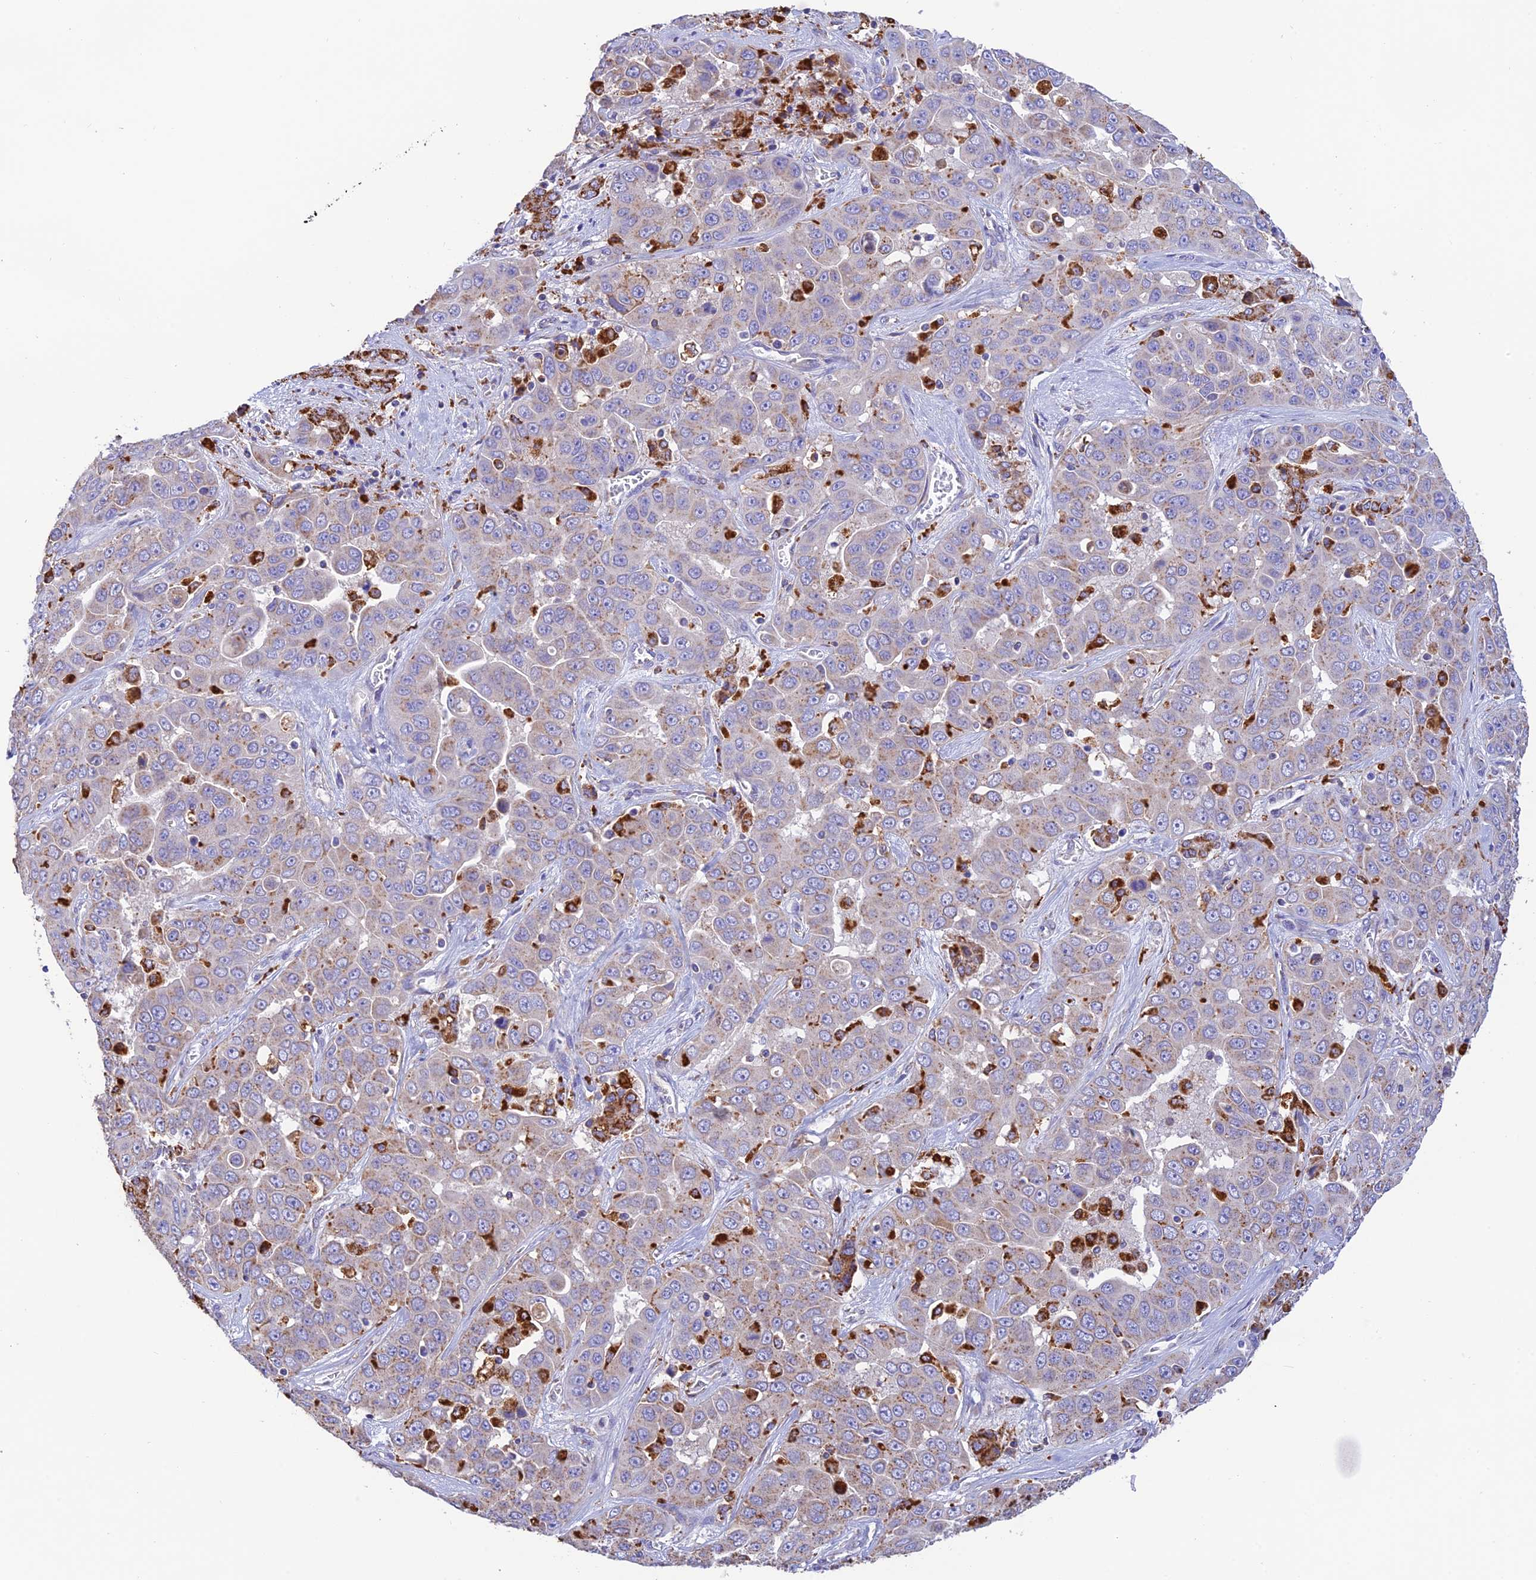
{"staining": {"intensity": "weak", "quantity": "25%-75%", "location": "cytoplasmic/membranous"}, "tissue": "liver cancer", "cell_type": "Tumor cells", "image_type": "cancer", "snomed": [{"axis": "morphology", "description": "Cholangiocarcinoma"}, {"axis": "topography", "description": "Liver"}], "caption": "IHC histopathology image of cholangiocarcinoma (liver) stained for a protein (brown), which shows low levels of weak cytoplasmic/membranous staining in about 25%-75% of tumor cells.", "gene": "VKORC1", "patient": {"sex": "female", "age": 52}}